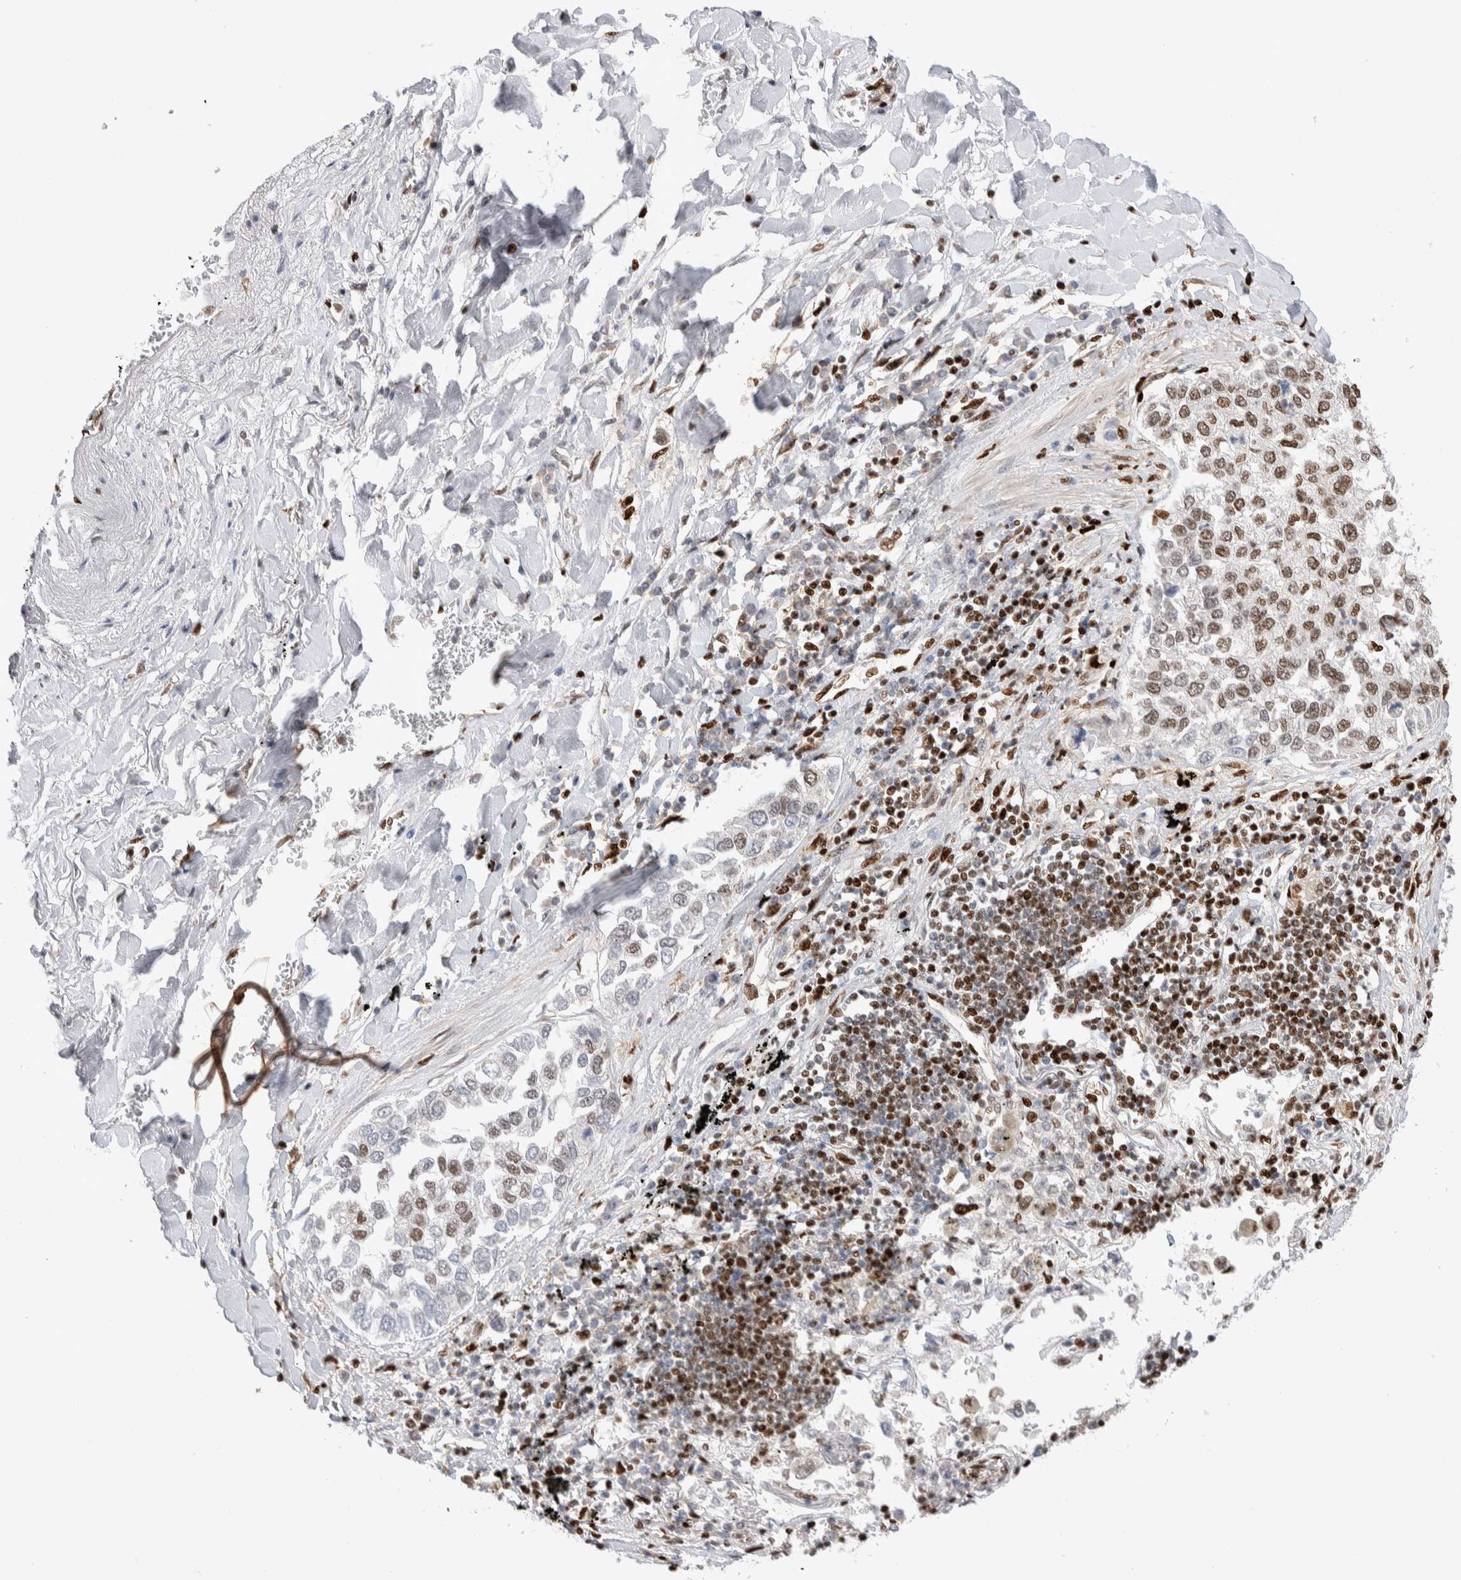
{"staining": {"intensity": "moderate", "quantity": "25%-75%", "location": "nuclear"}, "tissue": "lung cancer", "cell_type": "Tumor cells", "image_type": "cancer", "snomed": [{"axis": "morphology", "description": "Inflammation, NOS"}, {"axis": "morphology", "description": "Adenocarcinoma, NOS"}, {"axis": "topography", "description": "Lung"}], "caption": "Immunohistochemistry (IHC) photomicrograph of human adenocarcinoma (lung) stained for a protein (brown), which reveals medium levels of moderate nuclear expression in approximately 25%-75% of tumor cells.", "gene": "RNASEK-C17orf49", "patient": {"sex": "male", "age": 63}}